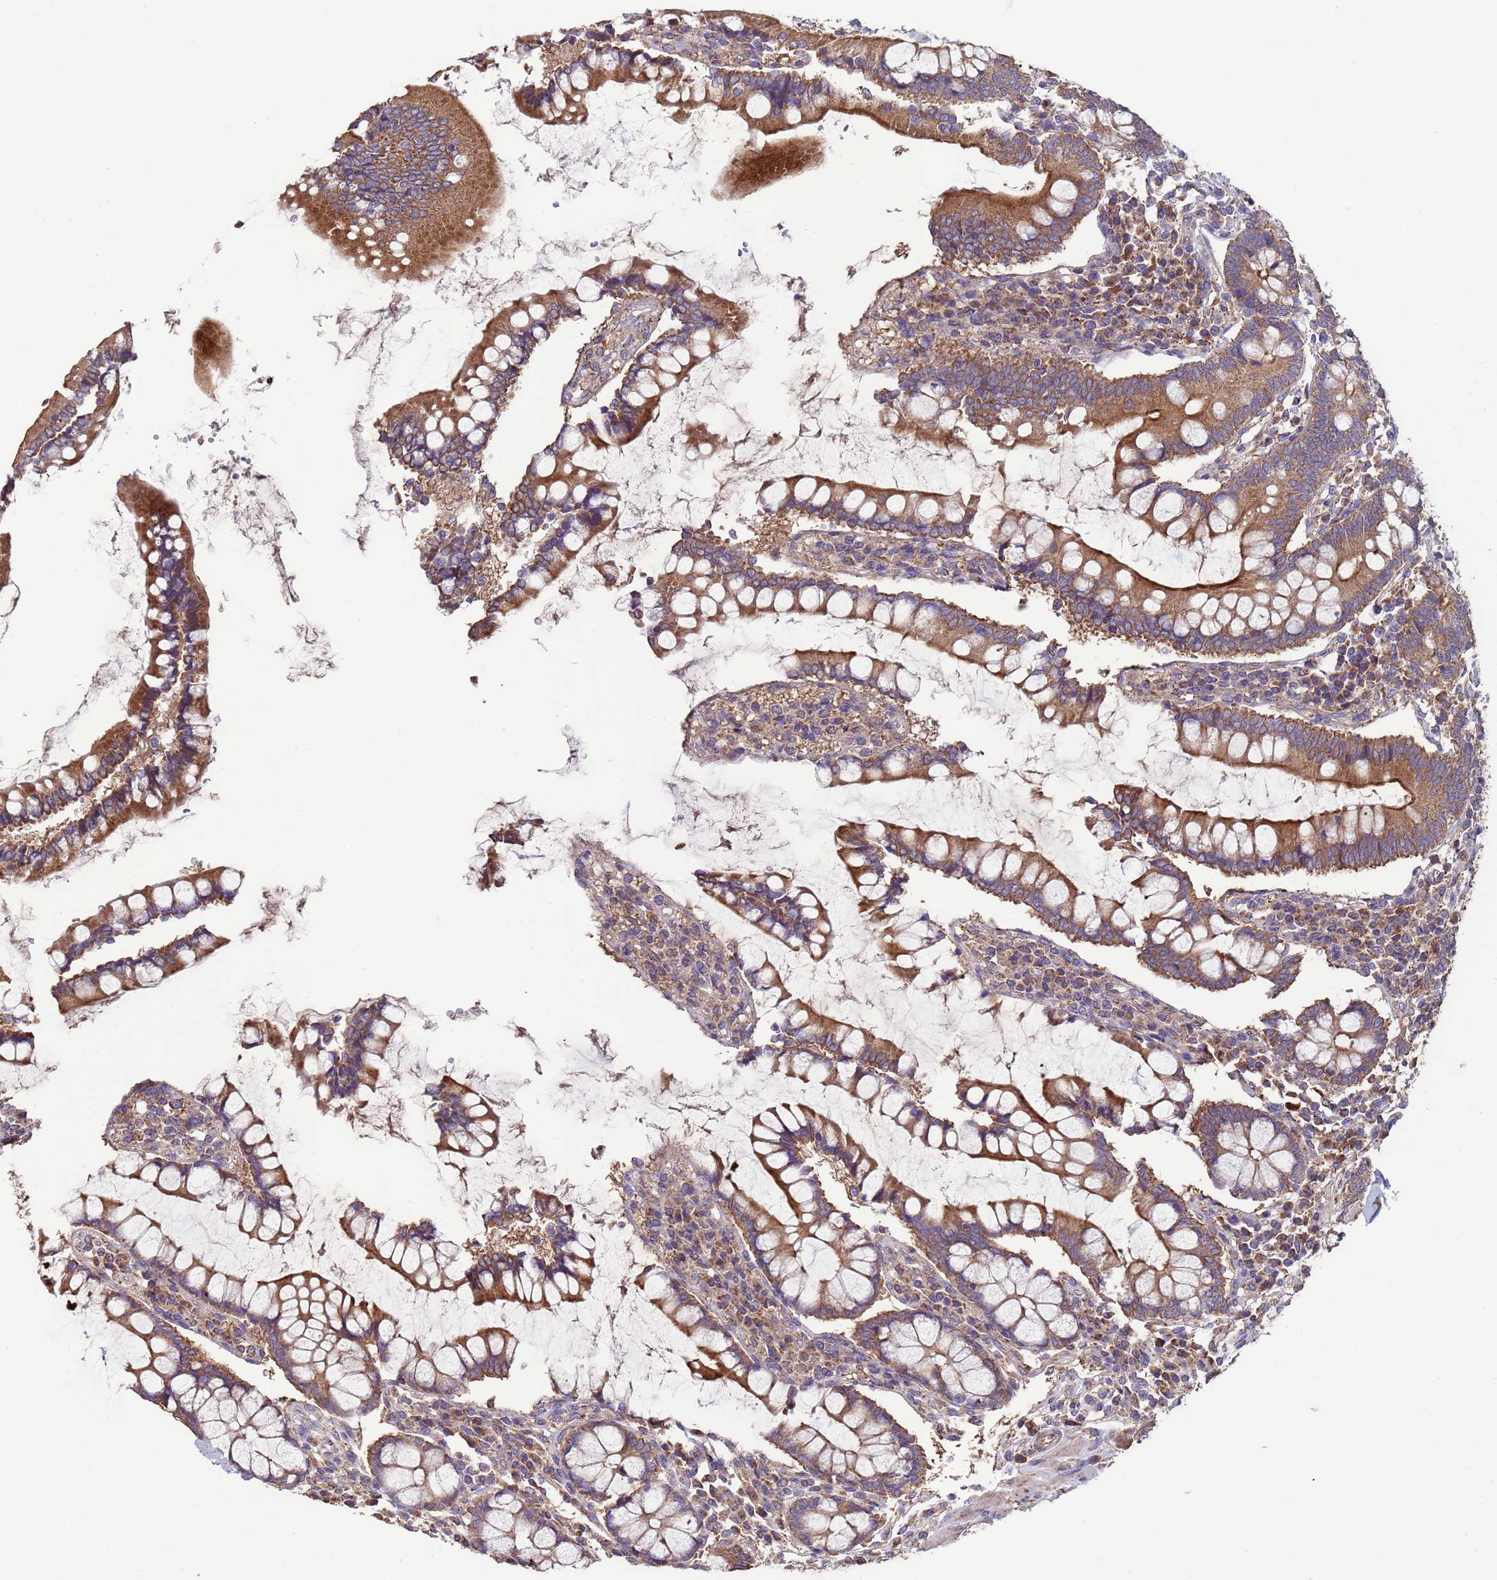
{"staining": {"intensity": "moderate", "quantity": ">75%", "location": "cytoplasmic/membranous"}, "tissue": "colon", "cell_type": "Endothelial cells", "image_type": "normal", "snomed": [{"axis": "morphology", "description": "Normal tissue, NOS"}, {"axis": "topography", "description": "Colon"}], "caption": "Protein analysis of unremarkable colon reveals moderate cytoplasmic/membranous staining in approximately >75% of endothelial cells.", "gene": "EEF1AKMT1", "patient": {"sex": "female", "age": 79}}